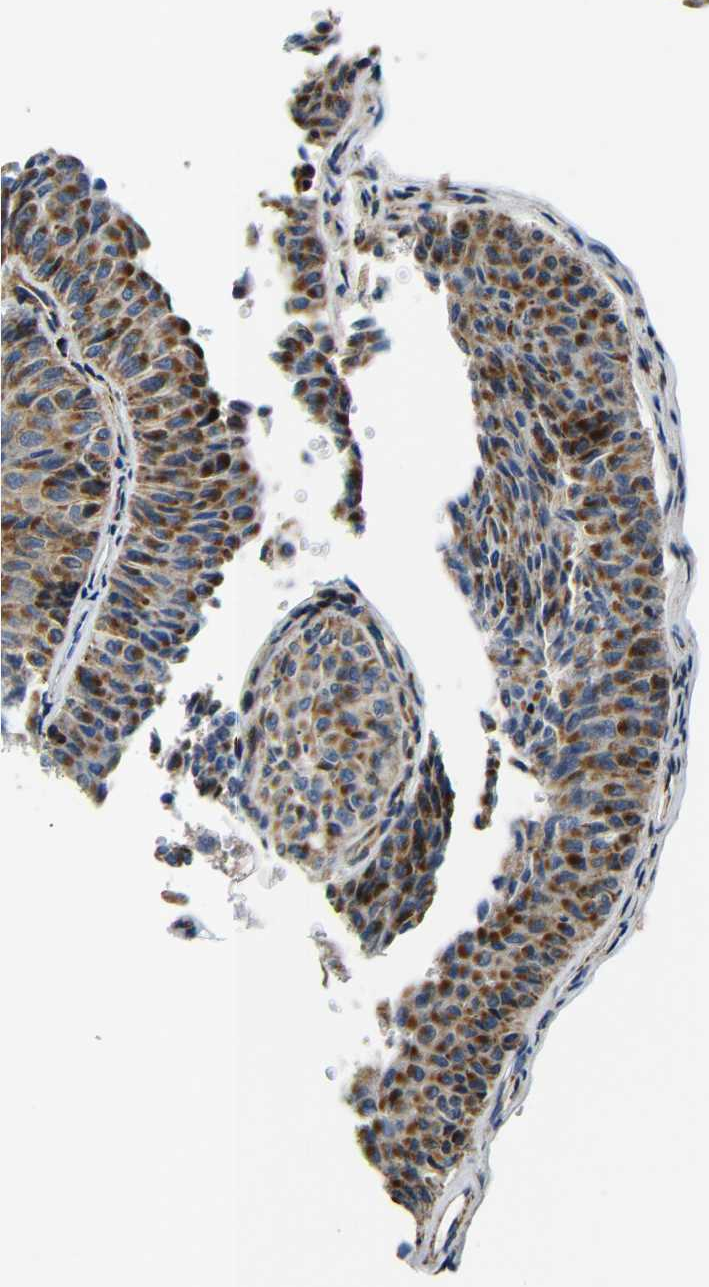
{"staining": {"intensity": "strong", "quantity": ">75%", "location": "cytoplasmic/membranous"}, "tissue": "urothelial cancer", "cell_type": "Tumor cells", "image_type": "cancer", "snomed": [{"axis": "morphology", "description": "Urothelial carcinoma, Low grade"}, {"axis": "topography", "description": "Urinary bladder"}], "caption": "An IHC photomicrograph of tumor tissue is shown. Protein staining in brown labels strong cytoplasmic/membranous positivity in urothelial cancer within tumor cells.", "gene": "GALNT18", "patient": {"sex": "male", "age": 78}}